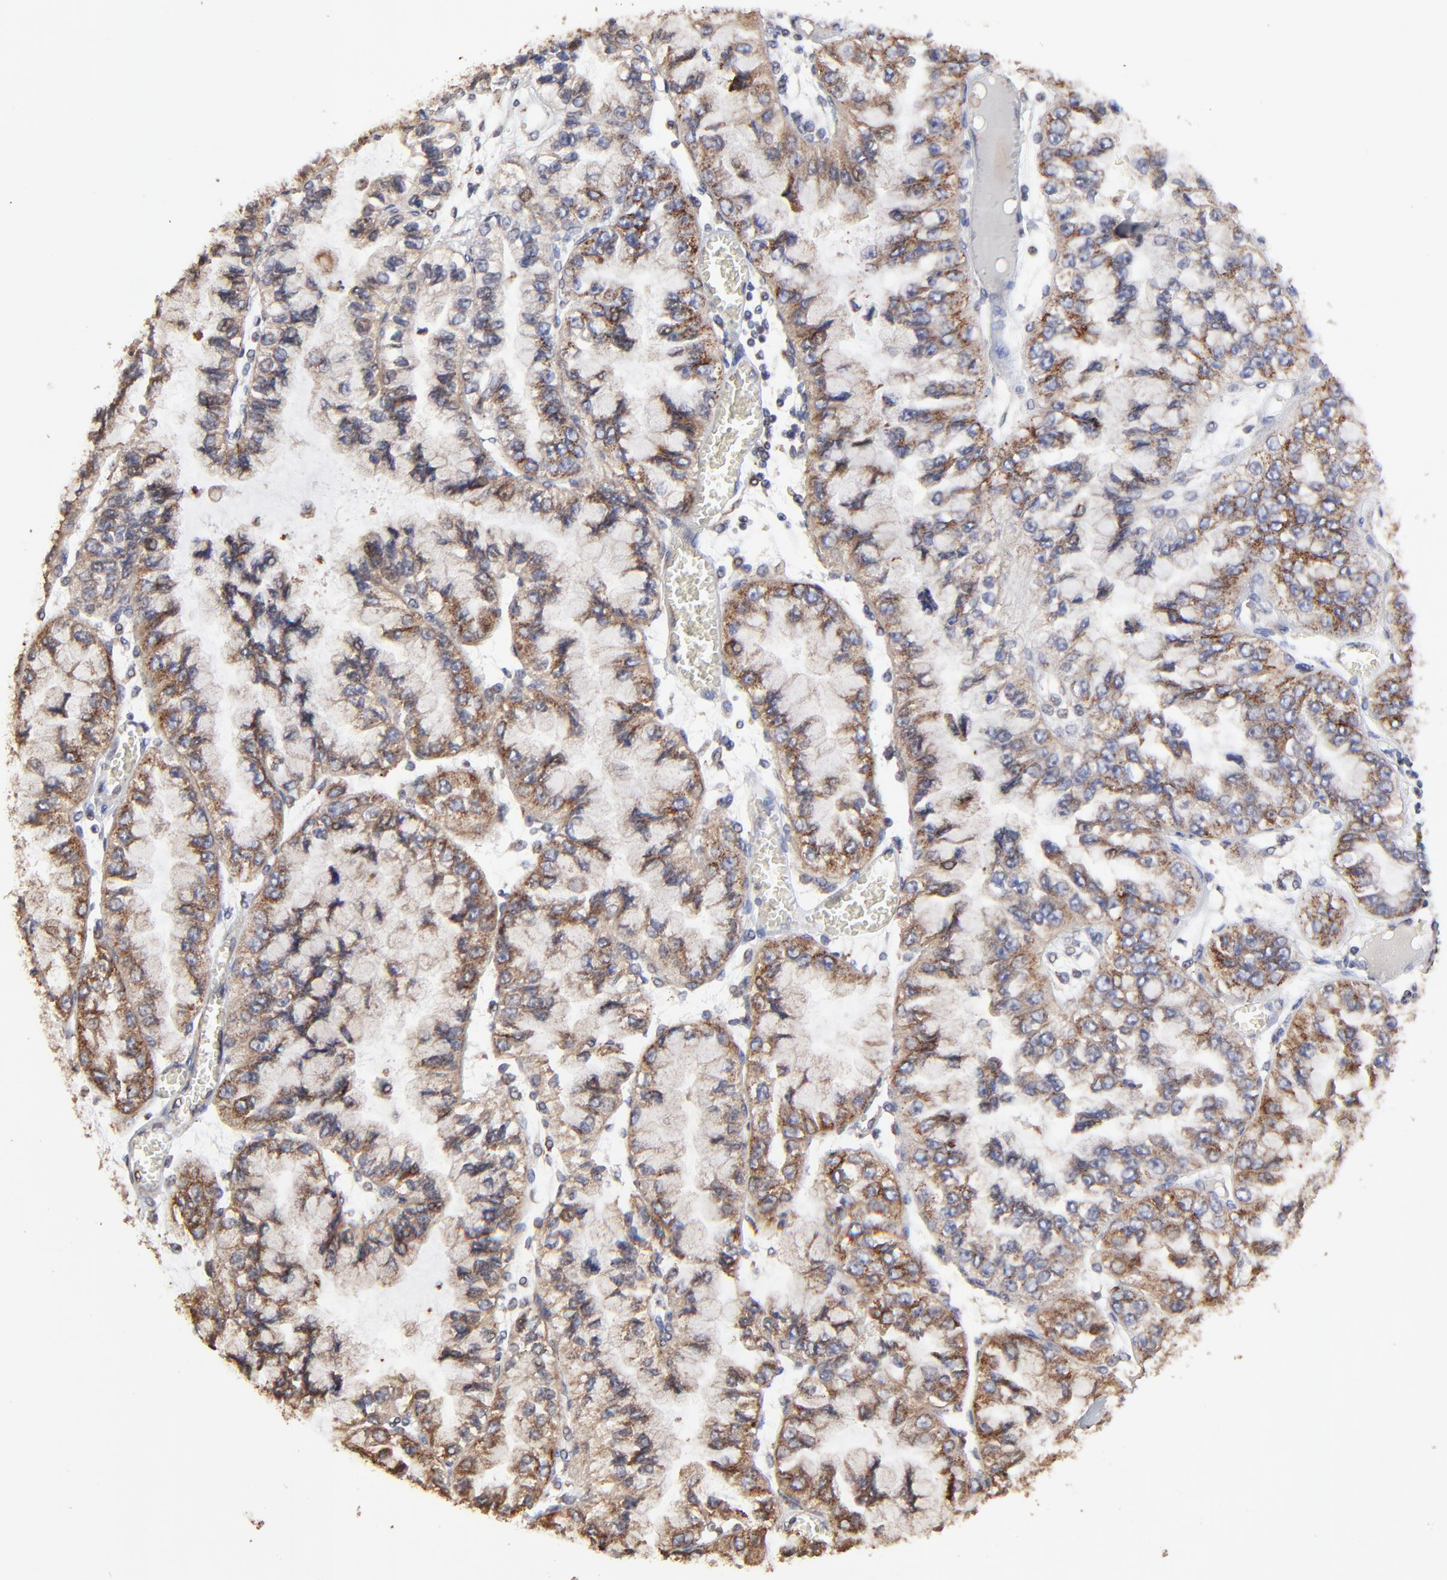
{"staining": {"intensity": "moderate", "quantity": ">75%", "location": "cytoplasmic/membranous"}, "tissue": "liver cancer", "cell_type": "Tumor cells", "image_type": "cancer", "snomed": [{"axis": "morphology", "description": "Cholangiocarcinoma"}, {"axis": "topography", "description": "Liver"}], "caption": "Immunohistochemistry micrograph of neoplastic tissue: human liver cancer (cholangiocarcinoma) stained using IHC displays medium levels of moderate protein expression localized specifically in the cytoplasmic/membranous of tumor cells, appearing as a cytoplasmic/membranous brown color.", "gene": "ELP2", "patient": {"sex": "female", "age": 79}}